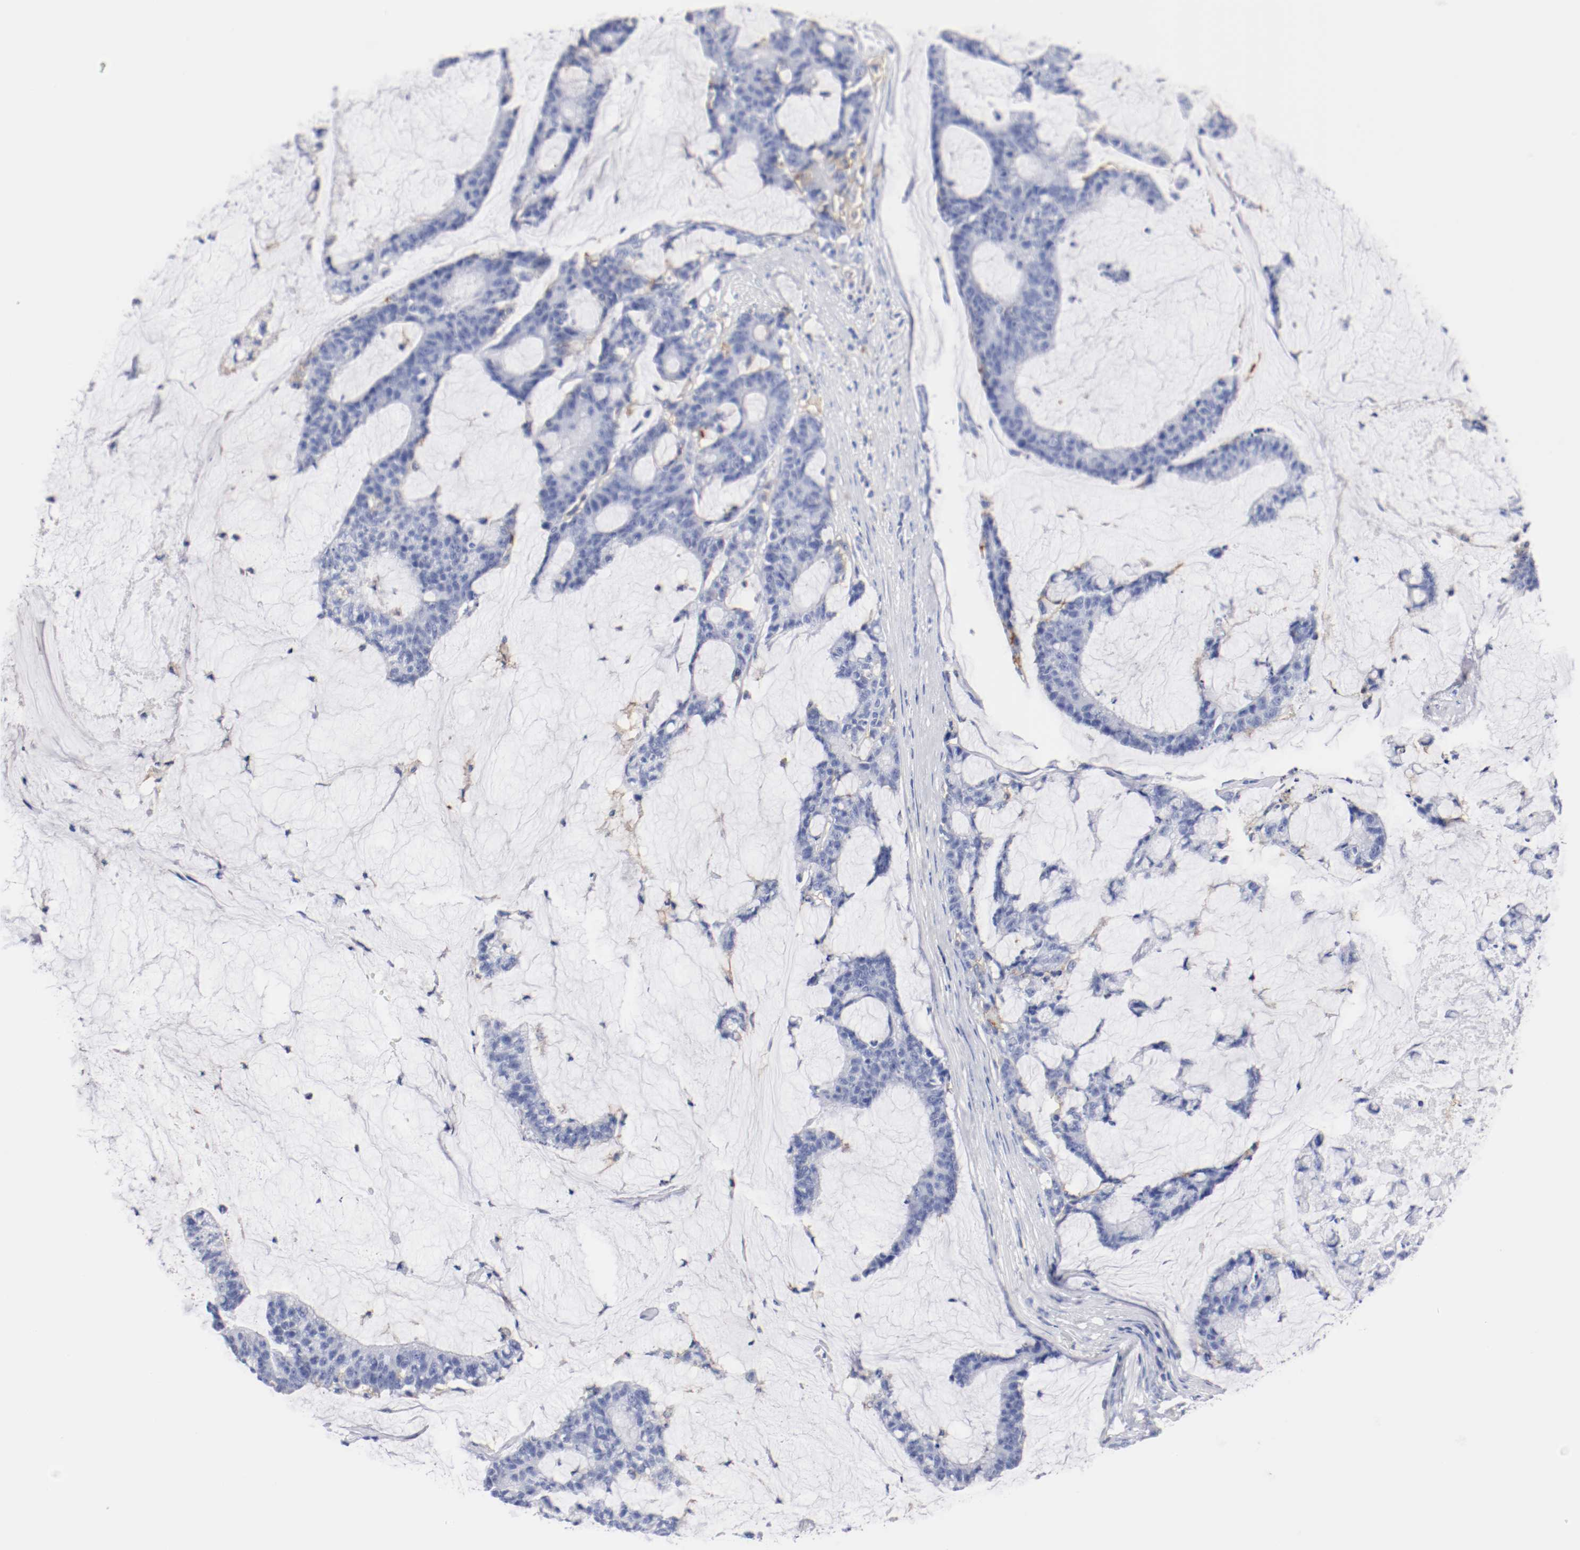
{"staining": {"intensity": "negative", "quantity": "none", "location": "none"}, "tissue": "colorectal cancer", "cell_type": "Tumor cells", "image_type": "cancer", "snomed": [{"axis": "morphology", "description": "Adenocarcinoma, NOS"}, {"axis": "topography", "description": "Colon"}], "caption": "The image shows no significant expression in tumor cells of colorectal cancer. (IHC, brightfield microscopy, high magnification).", "gene": "ITGAX", "patient": {"sex": "female", "age": 84}}